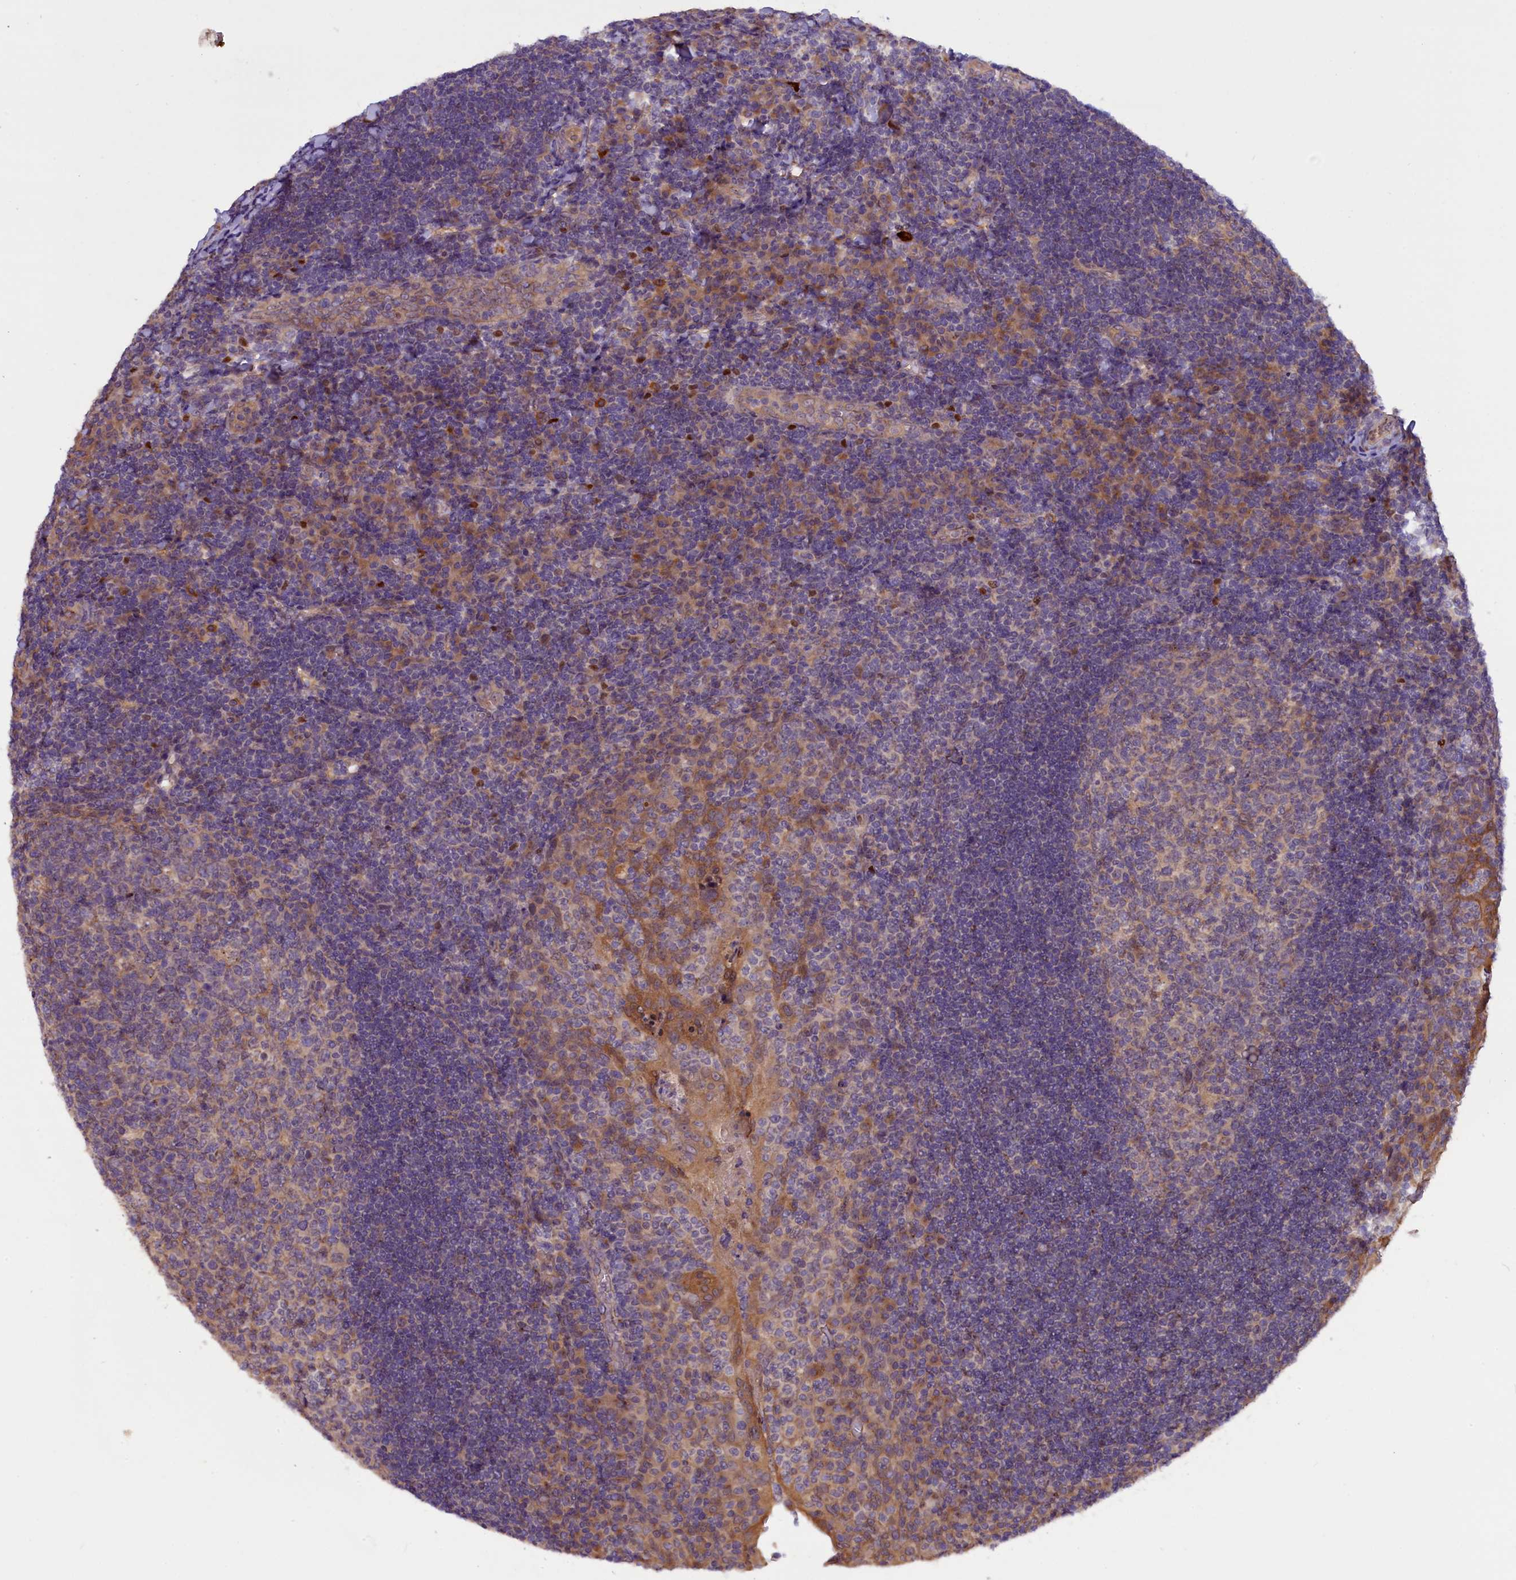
{"staining": {"intensity": "moderate", "quantity": "<25%", "location": "cytoplasmic/membranous"}, "tissue": "tonsil", "cell_type": "Germinal center cells", "image_type": "normal", "snomed": [{"axis": "morphology", "description": "Normal tissue, NOS"}, {"axis": "topography", "description": "Tonsil"}], "caption": "Immunohistochemical staining of benign human tonsil shows low levels of moderate cytoplasmic/membranous positivity in approximately <25% of germinal center cells.", "gene": "CCDC9B", "patient": {"sex": "male", "age": 17}}